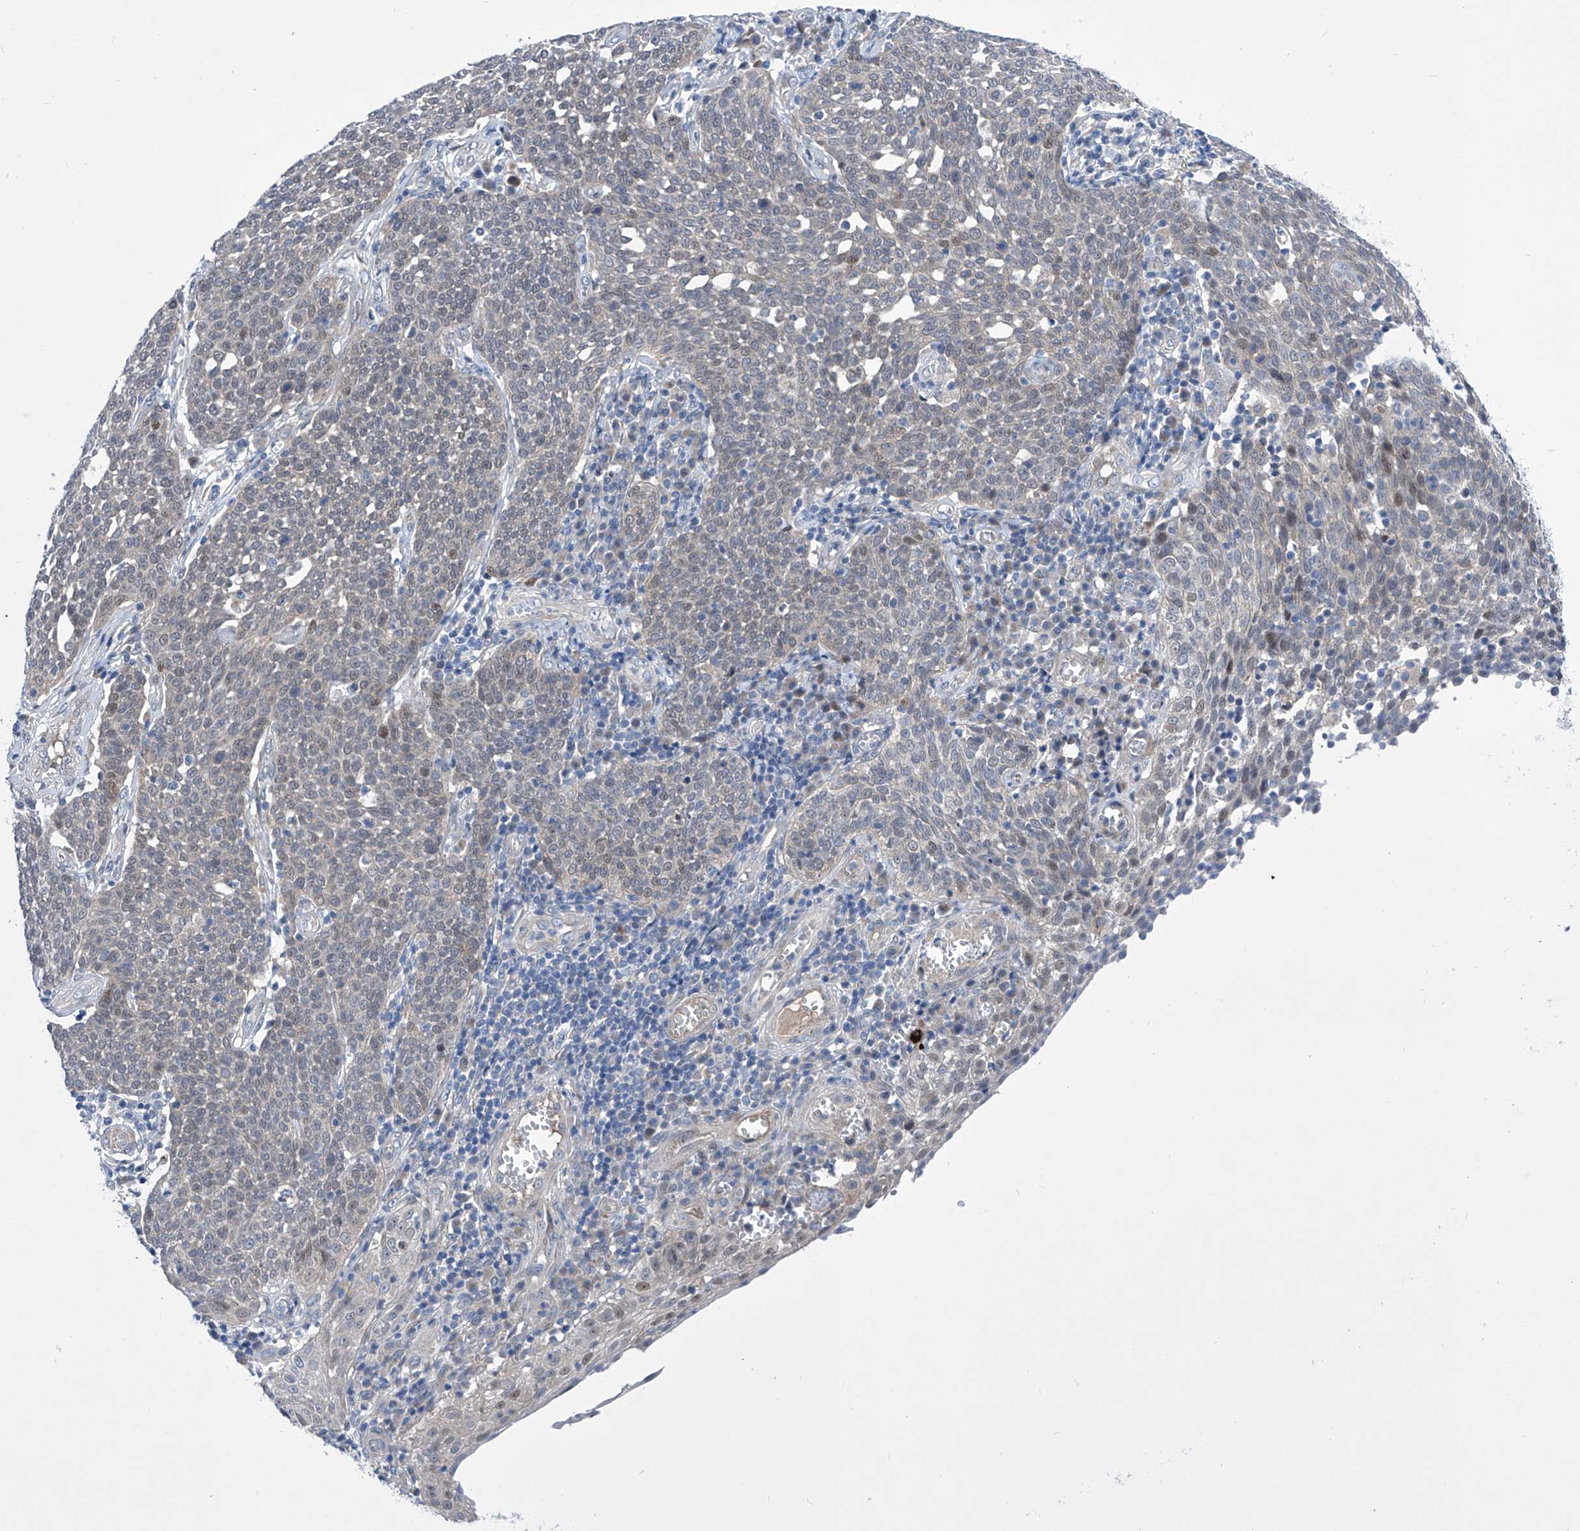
{"staining": {"intensity": "negative", "quantity": "none", "location": "none"}, "tissue": "cervical cancer", "cell_type": "Tumor cells", "image_type": "cancer", "snomed": [{"axis": "morphology", "description": "Squamous cell carcinoma, NOS"}, {"axis": "topography", "description": "Cervix"}], "caption": "Cervical cancer stained for a protein using immunohistochemistry shows no positivity tumor cells.", "gene": "SRBD1", "patient": {"sex": "female", "age": 34}}